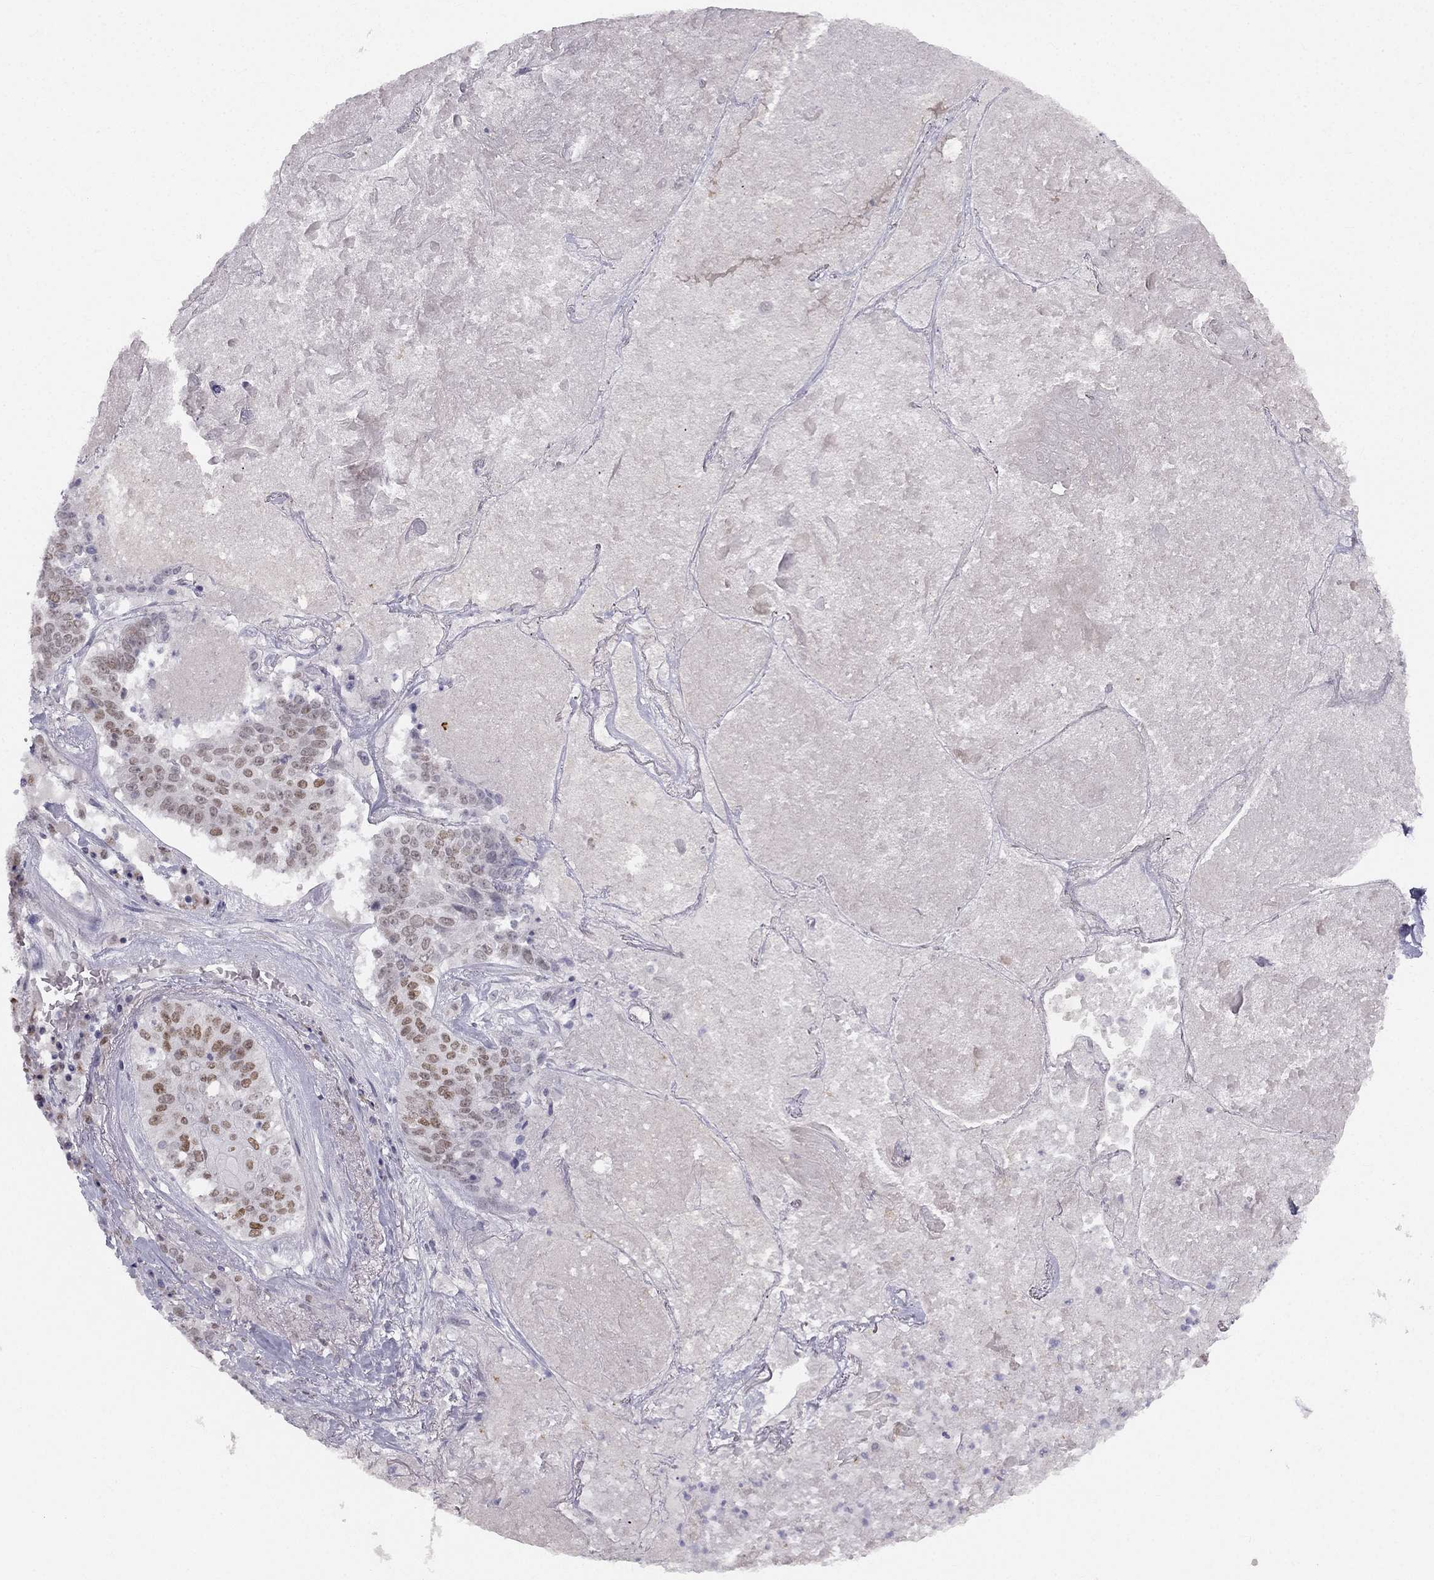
{"staining": {"intensity": "moderate", "quantity": "25%-75%", "location": "nuclear"}, "tissue": "lung cancer", "cell_type": "Tumor cells", "image_type": "cancer", "snomed": [{"axis": "morphology", "description": "Squamous cell carcinoma, NOS"}, {"axis": "topography", "description": "Lung"}], "caption": "Immunohistochemistry staining of squamous cell carcinoma (lung), which reveals medium levels of moderate nuclear staining in approximately 25%-75% of tumor cells indicating moderate nuclear protein staining. The staining was performed using DAB (3,3'-diaminobenzidine) (brown) for protein detection and nuclei were counterstained in hematoxylin (blue).", "gene": "TRPS1", "patient": {"sex": "male", "age": 64}}